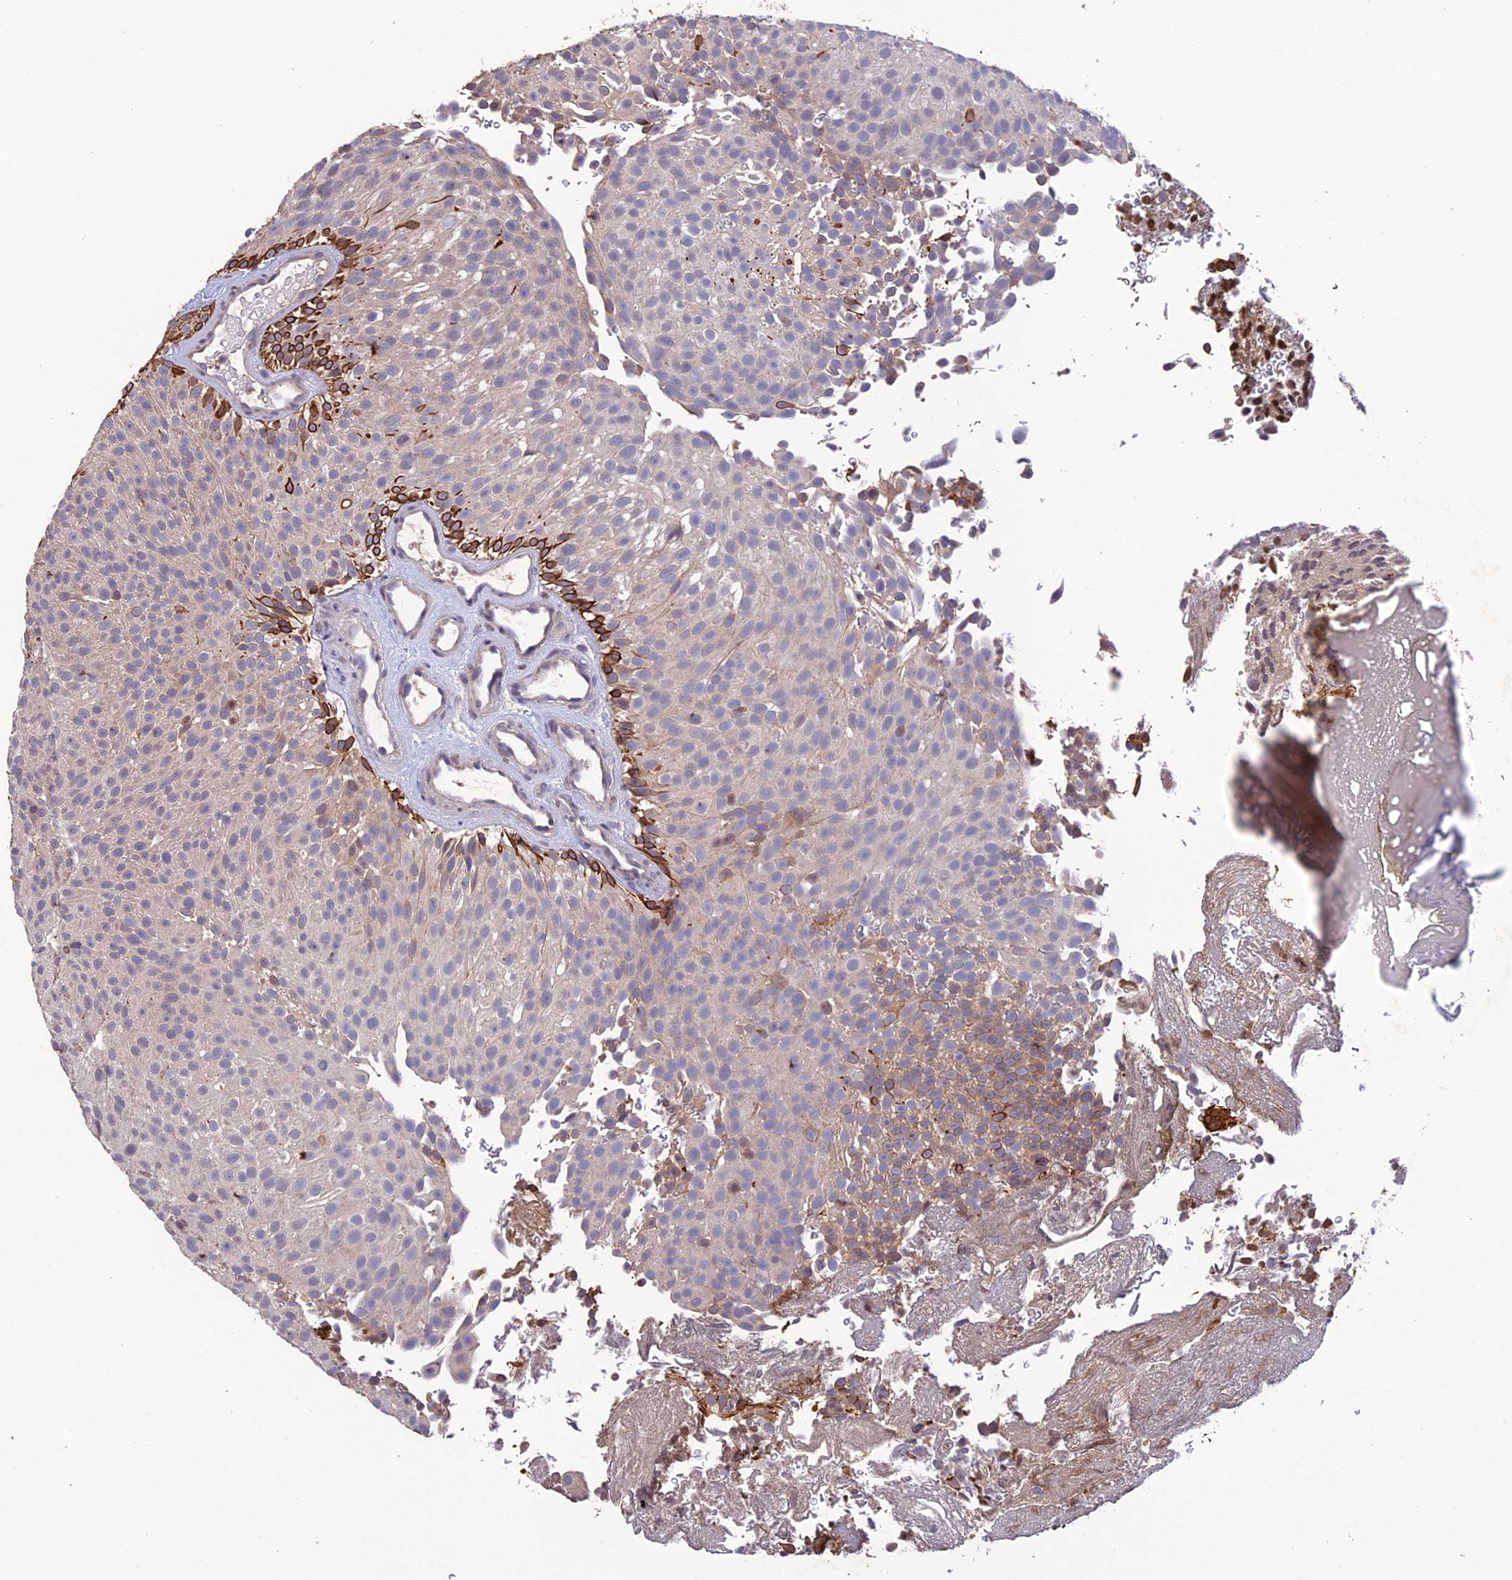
{"staining": {"intensity": "strong", "quantity": "<25%", "location": "cytoplasmic/membranous"}, "tissue": "urothelial cancer", "cell_type": "Tumor cells", "image_type": "cancer", "snomed": [{"axis": "morphology", "description": "Urothelial carcinoma, Low grade"}, {"axis": "topography", "description": "Urinary bladder"}], "caption": "Tumor cells demonstrate strong cytoplasmic/membranous expression in approximately <25% of cells in low-grade urothelial carcinoma.", "gene": "SLC39A13", "patient": {"sex": "male", "age": 78}}